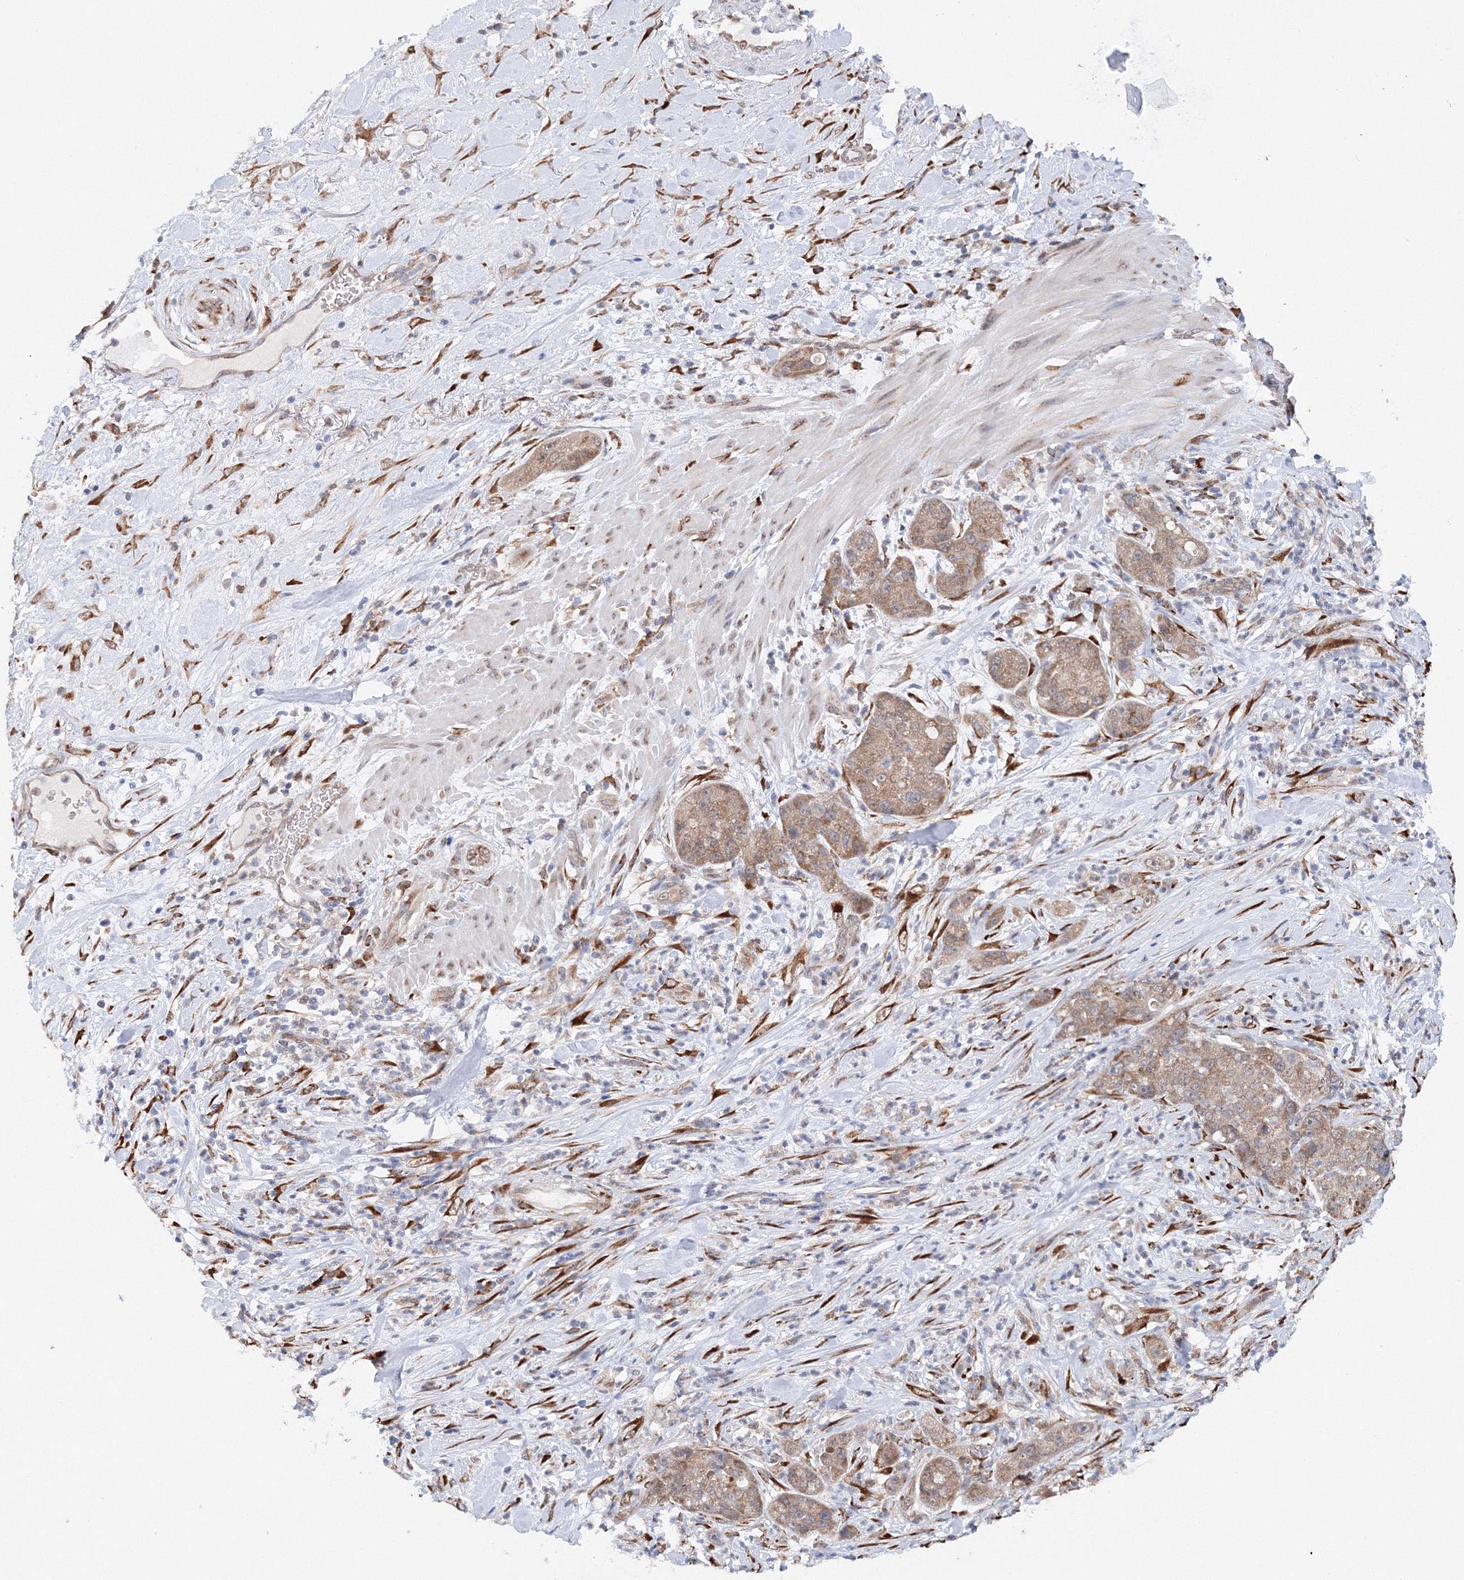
{"staining": {"intensity": "moderate", "quantity": "25%-75%", "location": "cytoplasmic/membranous"}, "tissue": "pancreatic cancer", "cell_type": "Tumor cells", "image_type": "cancer", "snomed": [{"axis": "morphology", "description": "Adenocarcinoma, NOS"}, {"axis": "topography", "description": "Pancreas"}], "caption": "Immunohistochemical staining of human pancreatic cancer reveals medium levels of moderate cytoplasmic/membranous positivity in about 25%-75% of tumor cells.", "gene": "DIS3L2", "patient": {"sex": "female", "age": 78}}